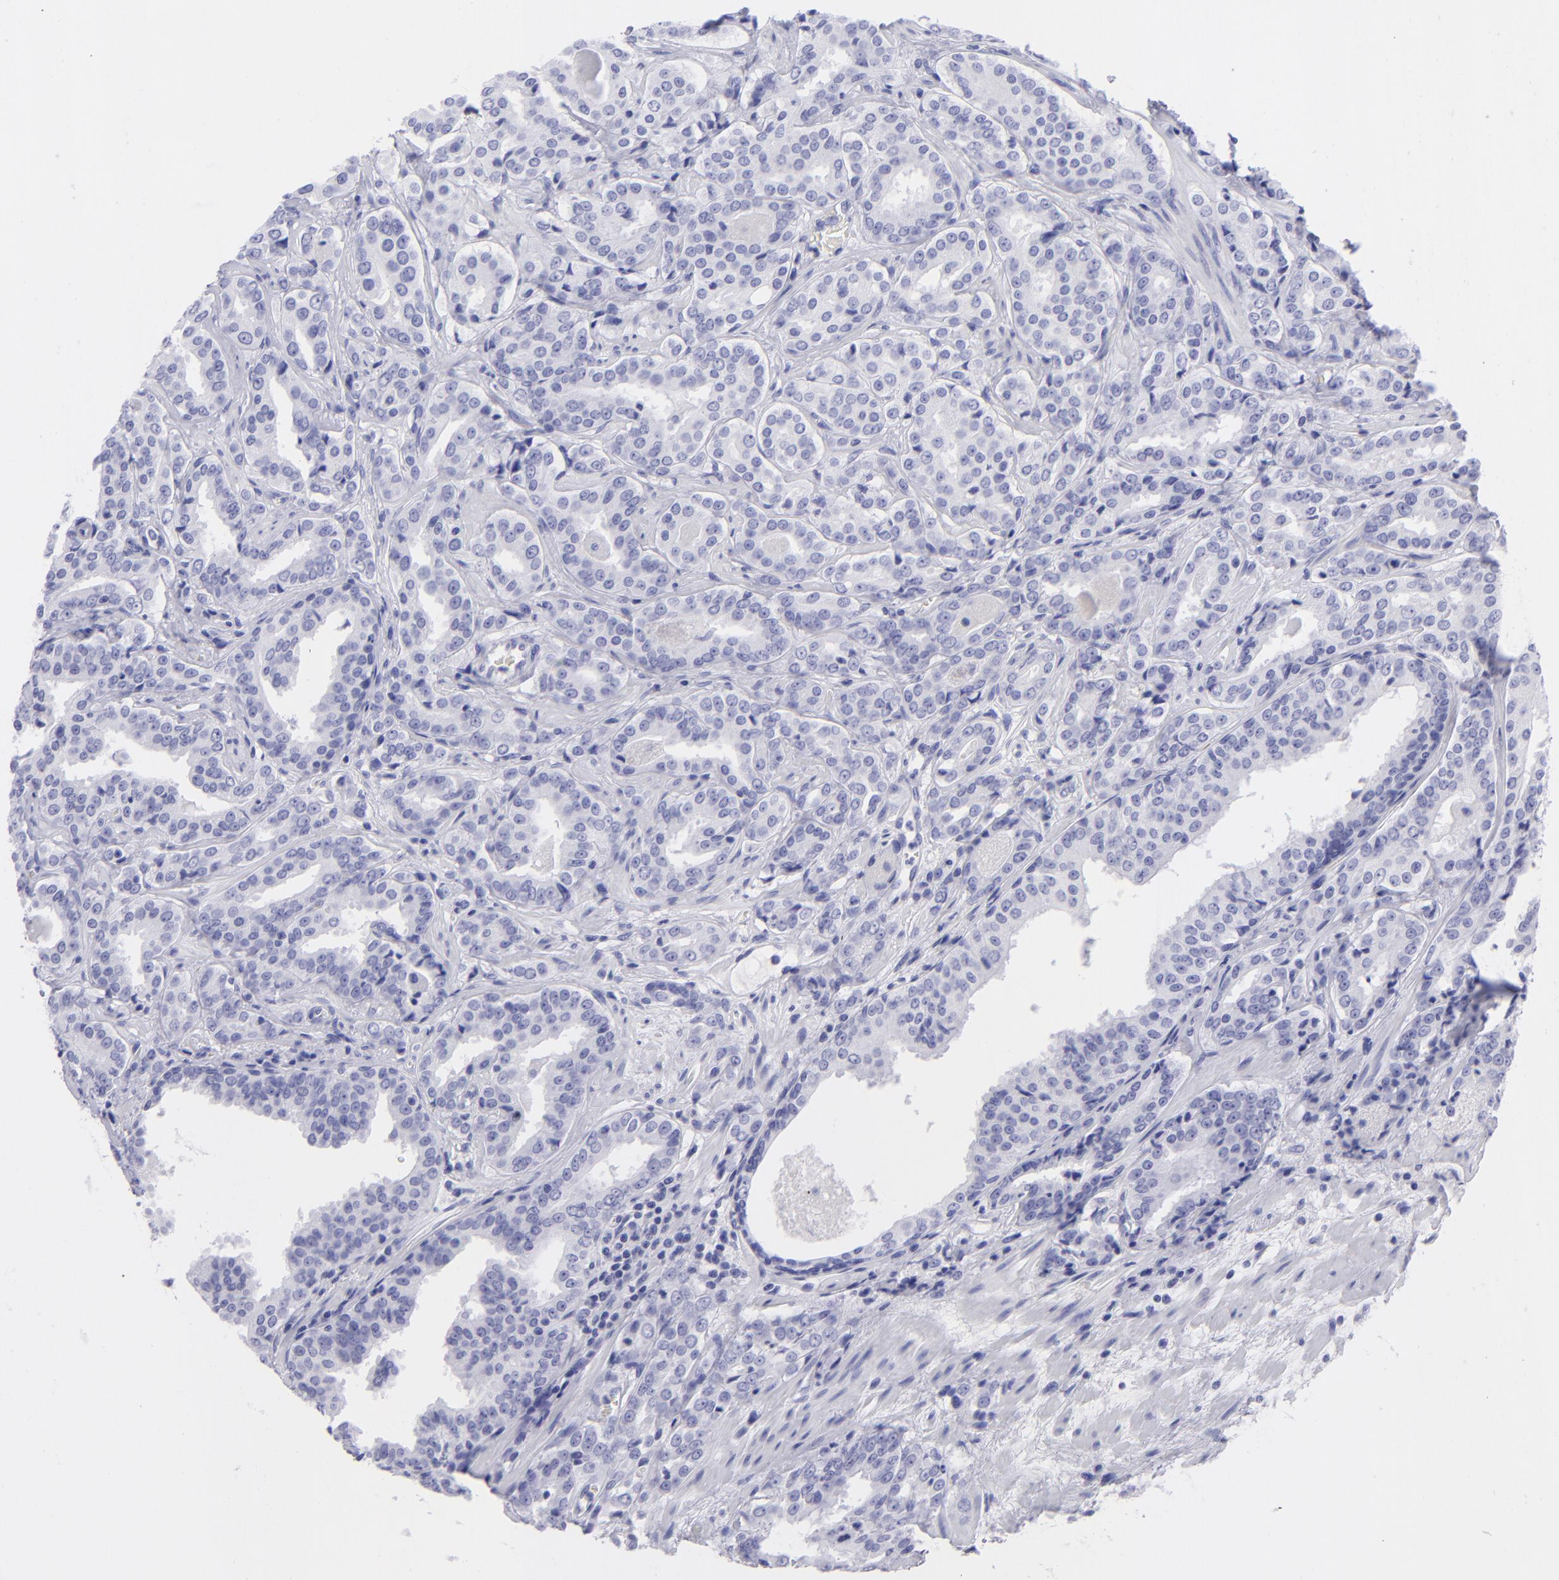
{"staining": {"intensity": "negative", "quantity": "none", "location": "none"}, "tissue": "prostate cancer", "cell_type": "Tumor cells", "image_type": "cancer", "snomed": [{"axis": "morphology", "description": "Adenocarcinoma, Medium grade"}, {"axis": "topography", "description": "Prostate"}], "caption": "Tumor cells show no significant positivity in prostate cancer. (DAB (3,3'-diaminobenzidine) immunohistochemistry, high magnification).", "gene": "SLC1A2", "patient": {"sex": "male", "age": 60}}